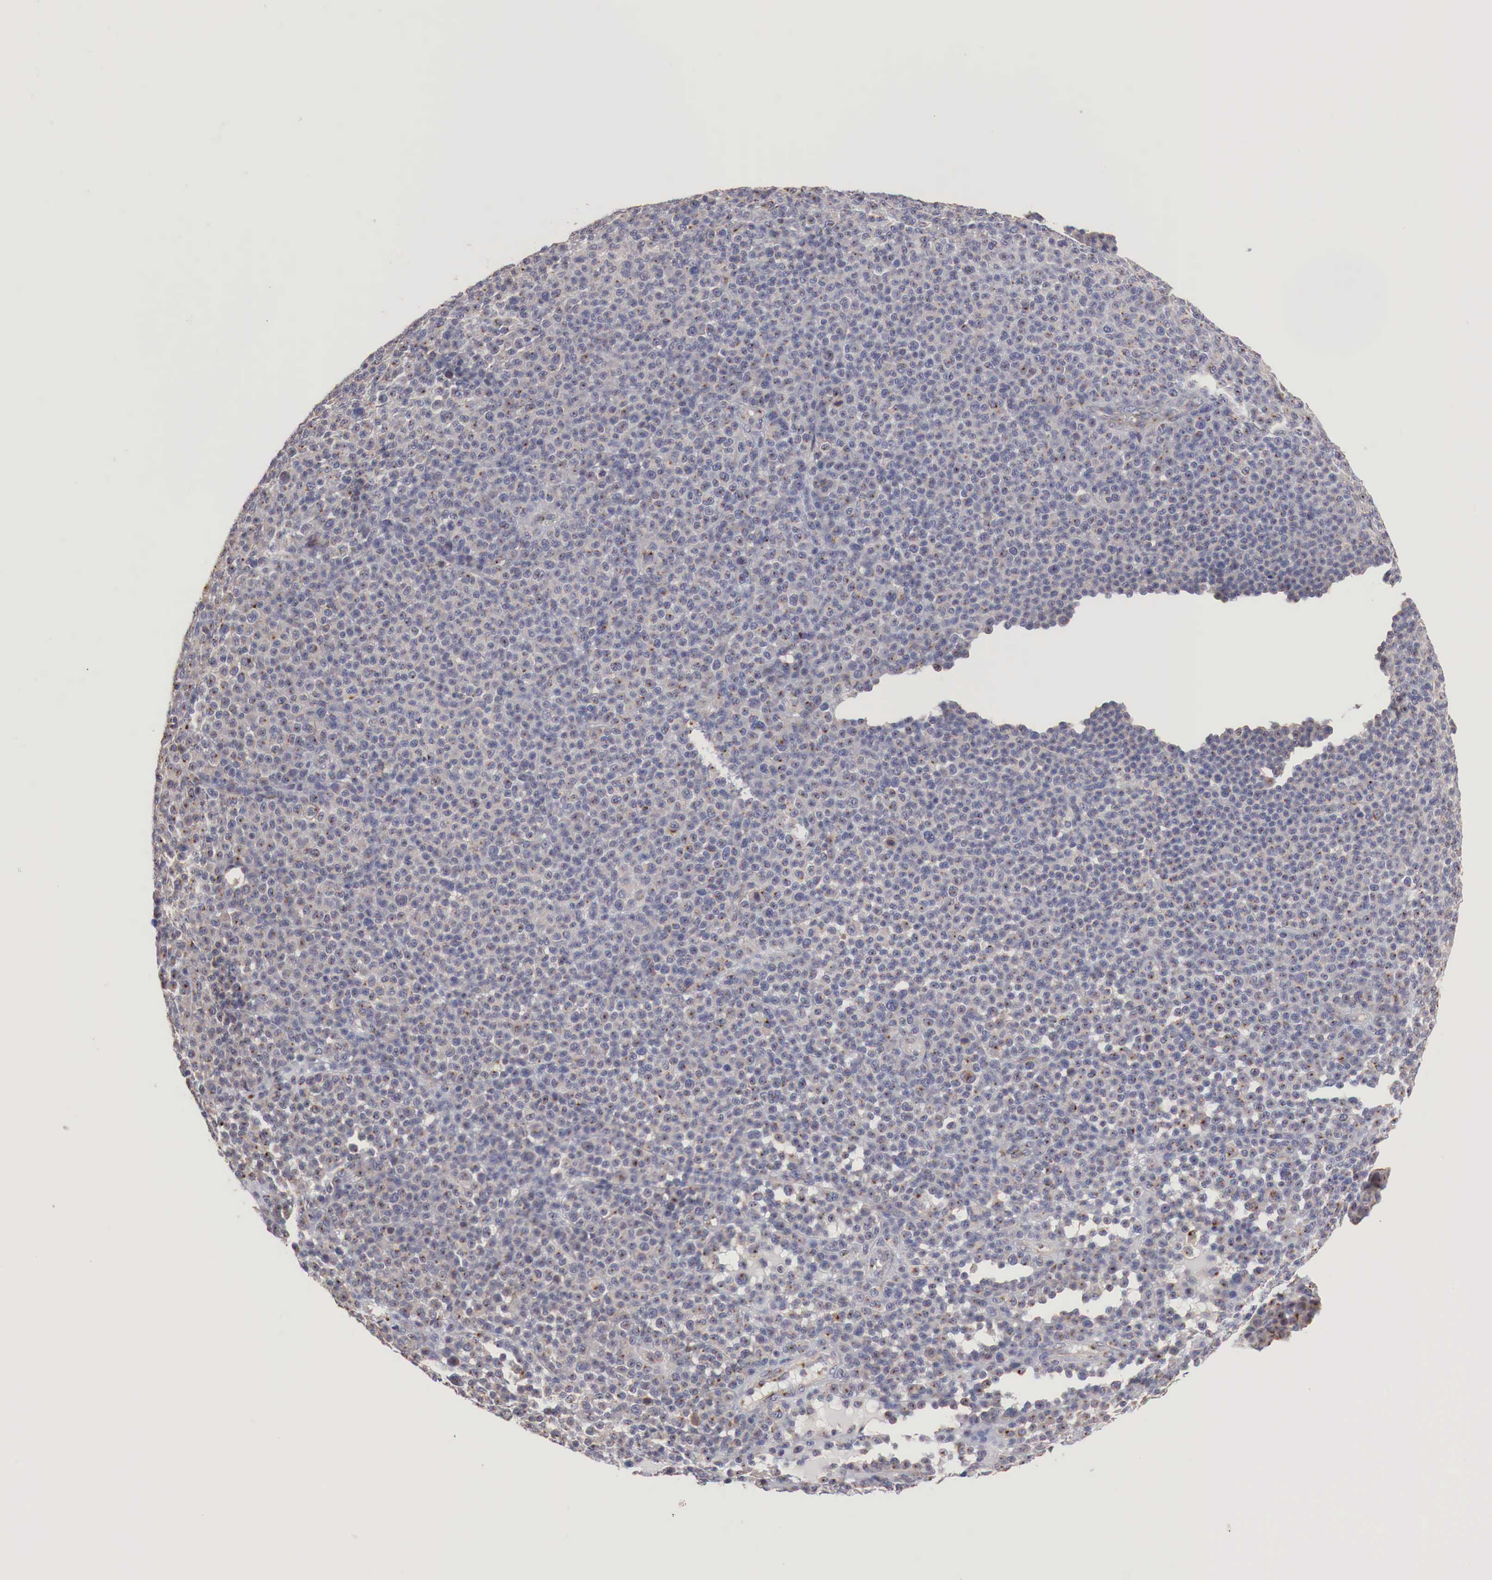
{"staining": {"intensity": "moderate", "quantity": "25%-75%", "location": "cytoplasmic/membranous"}, "tissue": "melanoma", "cell_type": "Tumor cells", "image_type": "cancer", "snomed": [{"axis": "morphology", "description": "Malignant melanoma, Metastatic site"}, {"axis": "topography", "description": "Skin"}], "caption": "Protein staining demonstrates moderate cytoplasmic/membranous expression in about 25%-75% of tumor cells in melanoma.", "gene": "SYAP1", "patient": {"sex": "male", "age": 32}}